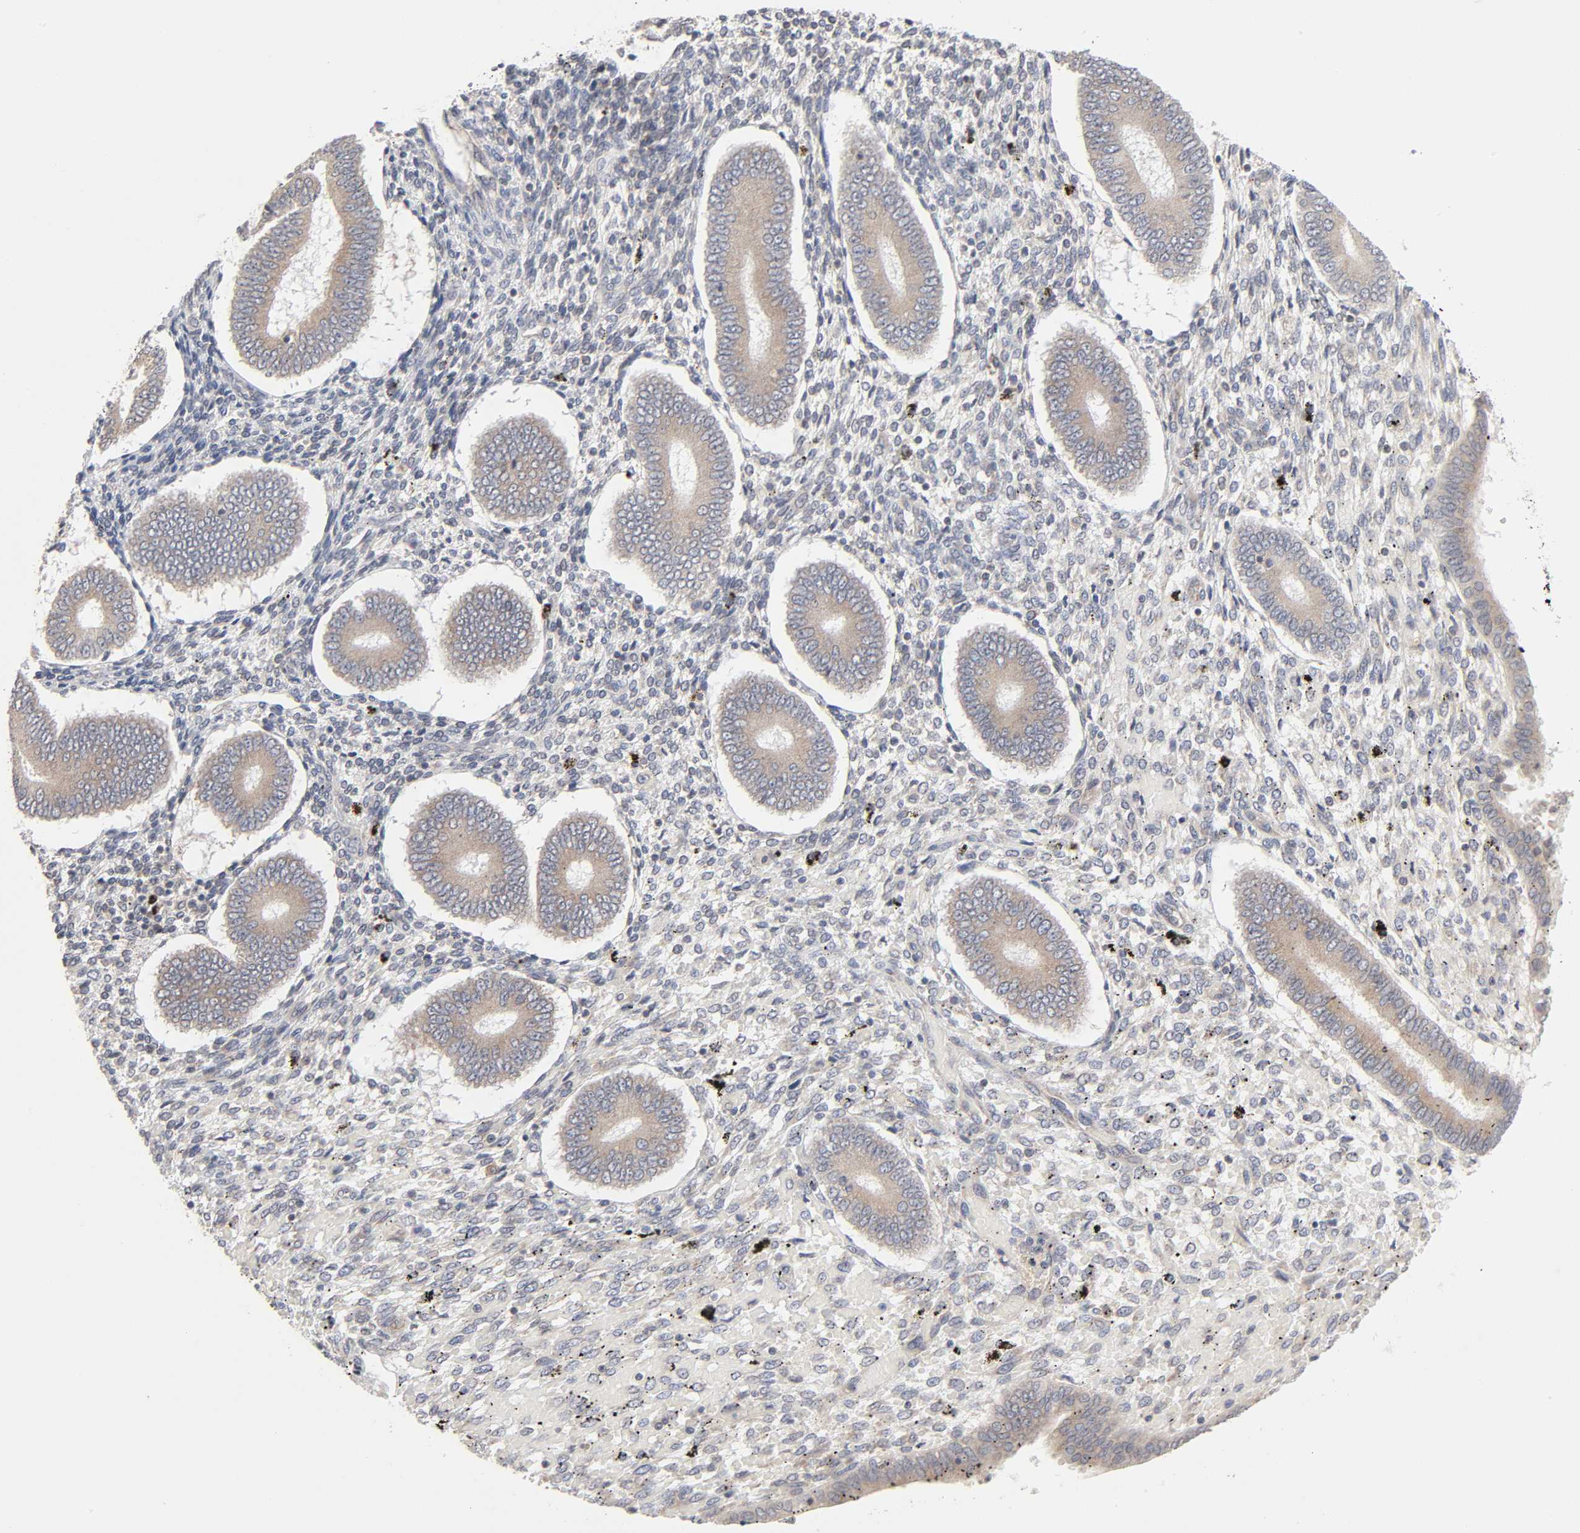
{"staining": {"intensity": "weak", "quantity": "25%-75%", "location": "cytoplasmic/membranous"}, "tissue": "endometrium", "cell_type": "Cells in endometrial stroma", "image_type": "normal", "snomed": [{"axis": "morphology", "description": "Normal tissue, NOS"}, {"axis": "topography", "description": "Endometrium"}], "caption": "Weak cytoplasmic/membranous positivity for a protein is appreciated in about 25%-75% of cells in endometrial stroma of benign endometrium using IHC.", "gene": "IL4R", "patient": {"sex": "female", "age": 42}}